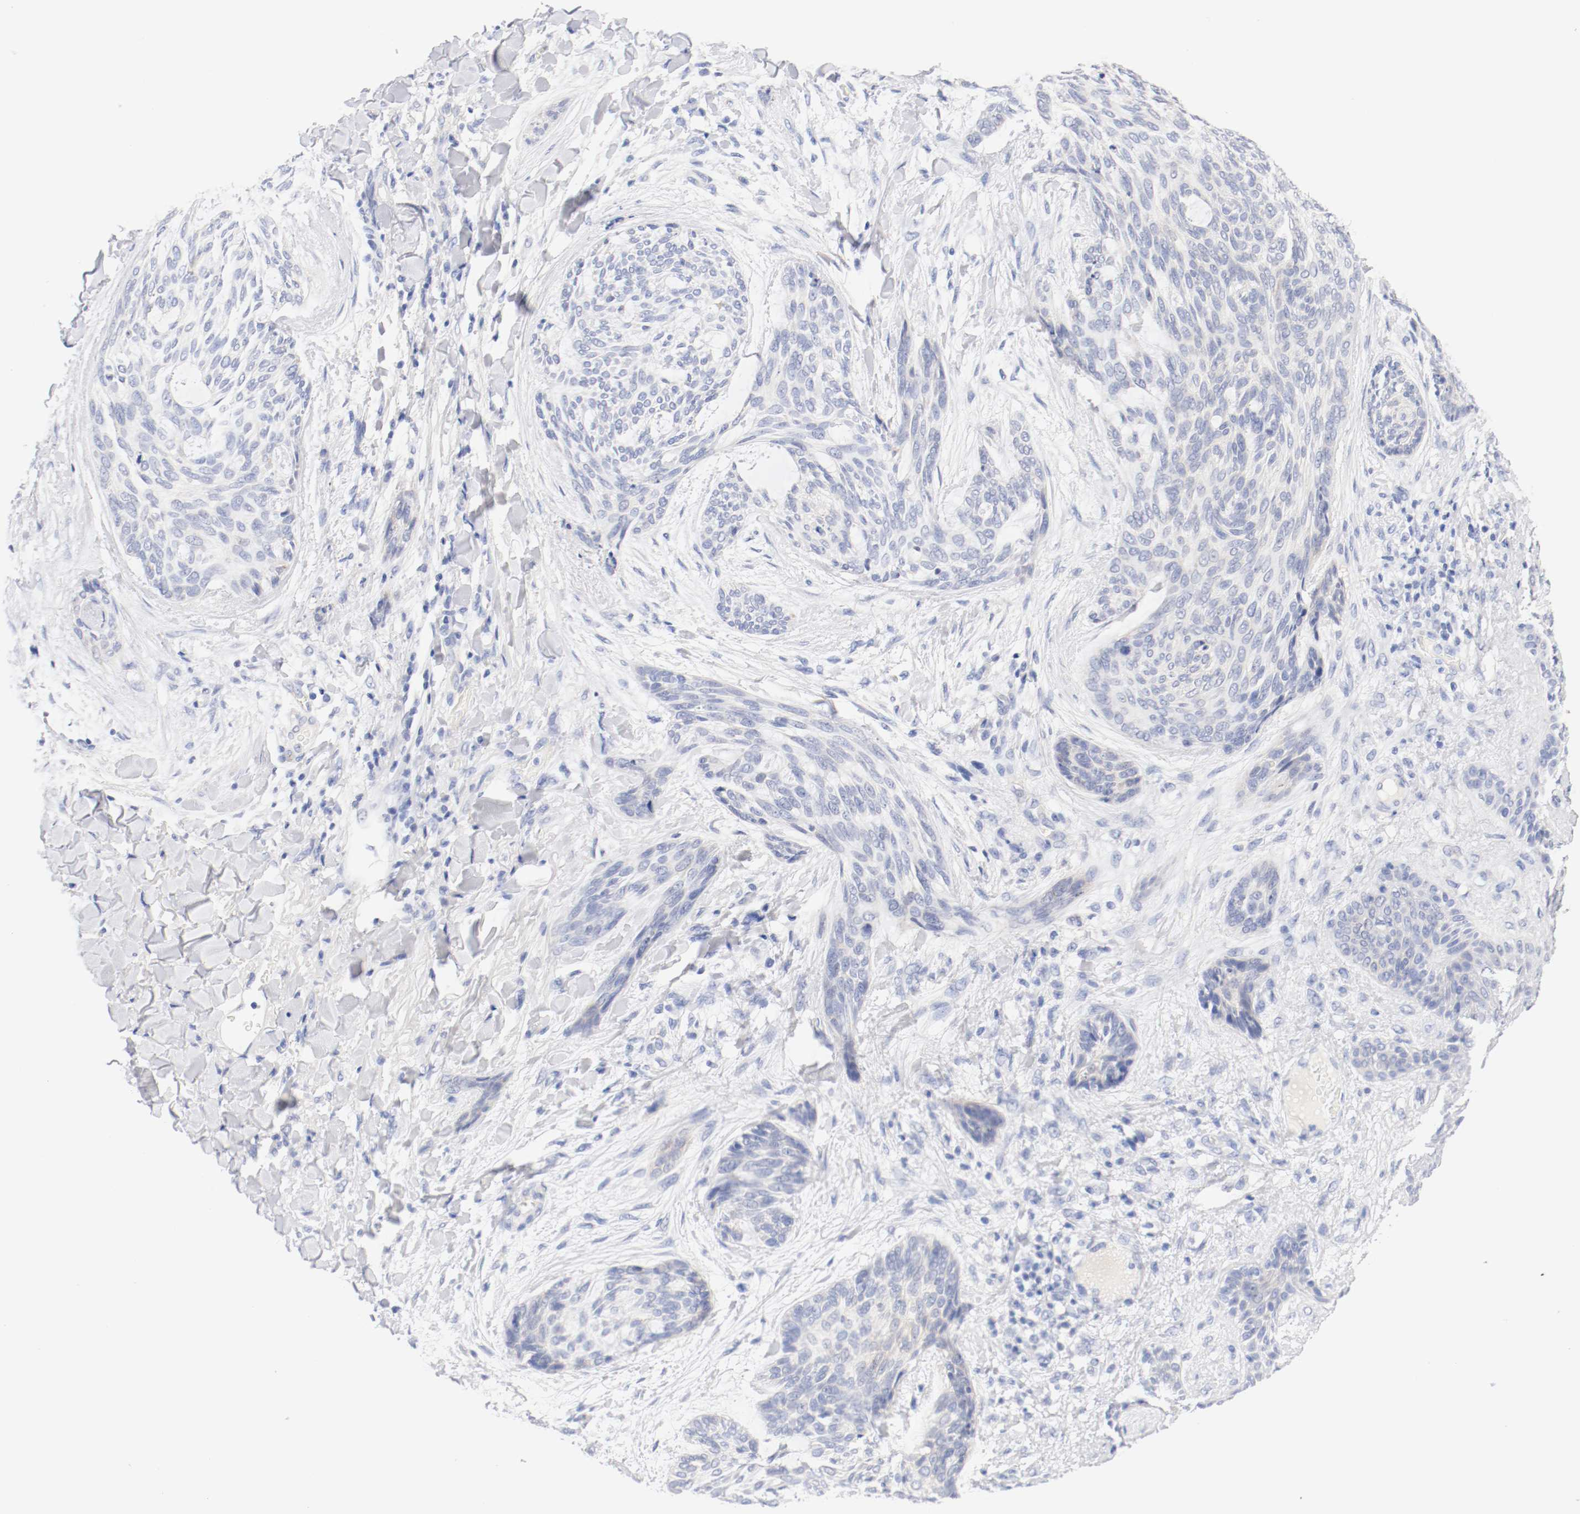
{"staining": {"intensity": "weak", "quantity": "25%-75%", "location": "cytoplasmic/membranous"}, "tissue": "skin cancer", "cell_type": "Tumor cells", "image_type": "cancer", "snomed": [{"axis": "morphology", "description": "Normal tissue, NOS"}, {"axis": "morphology", "description": "Basal cell carcinoma"}, {"axis": "topography", "description": "Skin"}], "caption": "Human skin cancer (basal cell carcinoma) stained for a protein (brown) shows weak cytoplasmic/membranous positive positivity in about 25%-75% of tumor cells.", "gene": "HOMER1", "patient": {"sex": "female", "age": 71}}